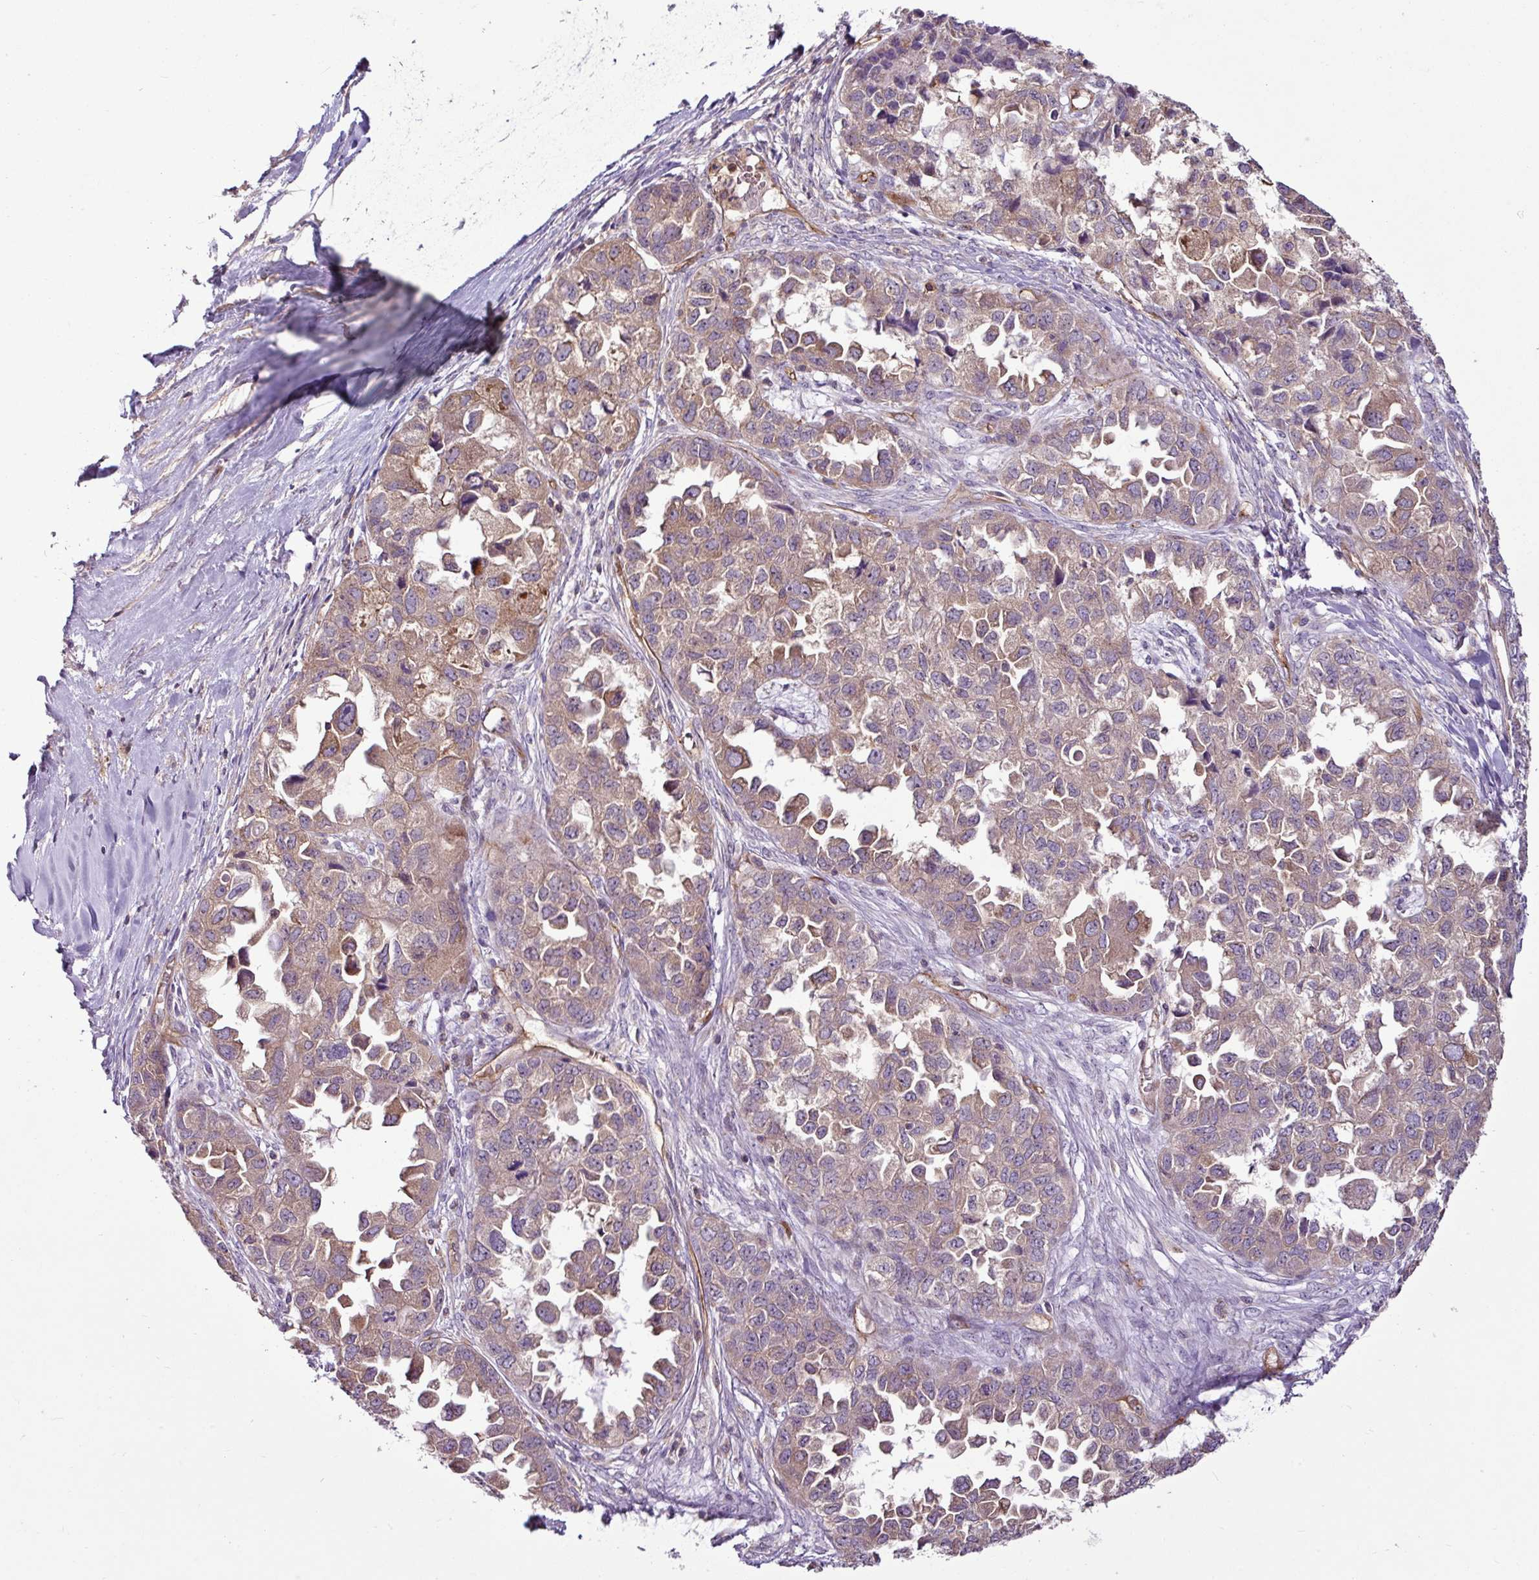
{"staining": {"intensity": "moderate", "quantity": ">75%", "location": "cytoplasmic/membranous"}, "tissue": "ovarian cancer", "cell_type": "Tumor cells", "image_type": "cancer", "snomed": [{"axis": "morphology", "description": "Cystadenocarcinoma, serous, NOS"}, {"axis": "topography", "description": "Ovary"}], "caption": "A micrograph showing moderate cytoplasmic/membranous positivity in about >75% of tumor cells in ovarian serous cystadenocarcinoma, as visualized by brown immunohistochemical staining.", "gene": "ZNF106", "patient": {"sex": "female", "age": 84}}